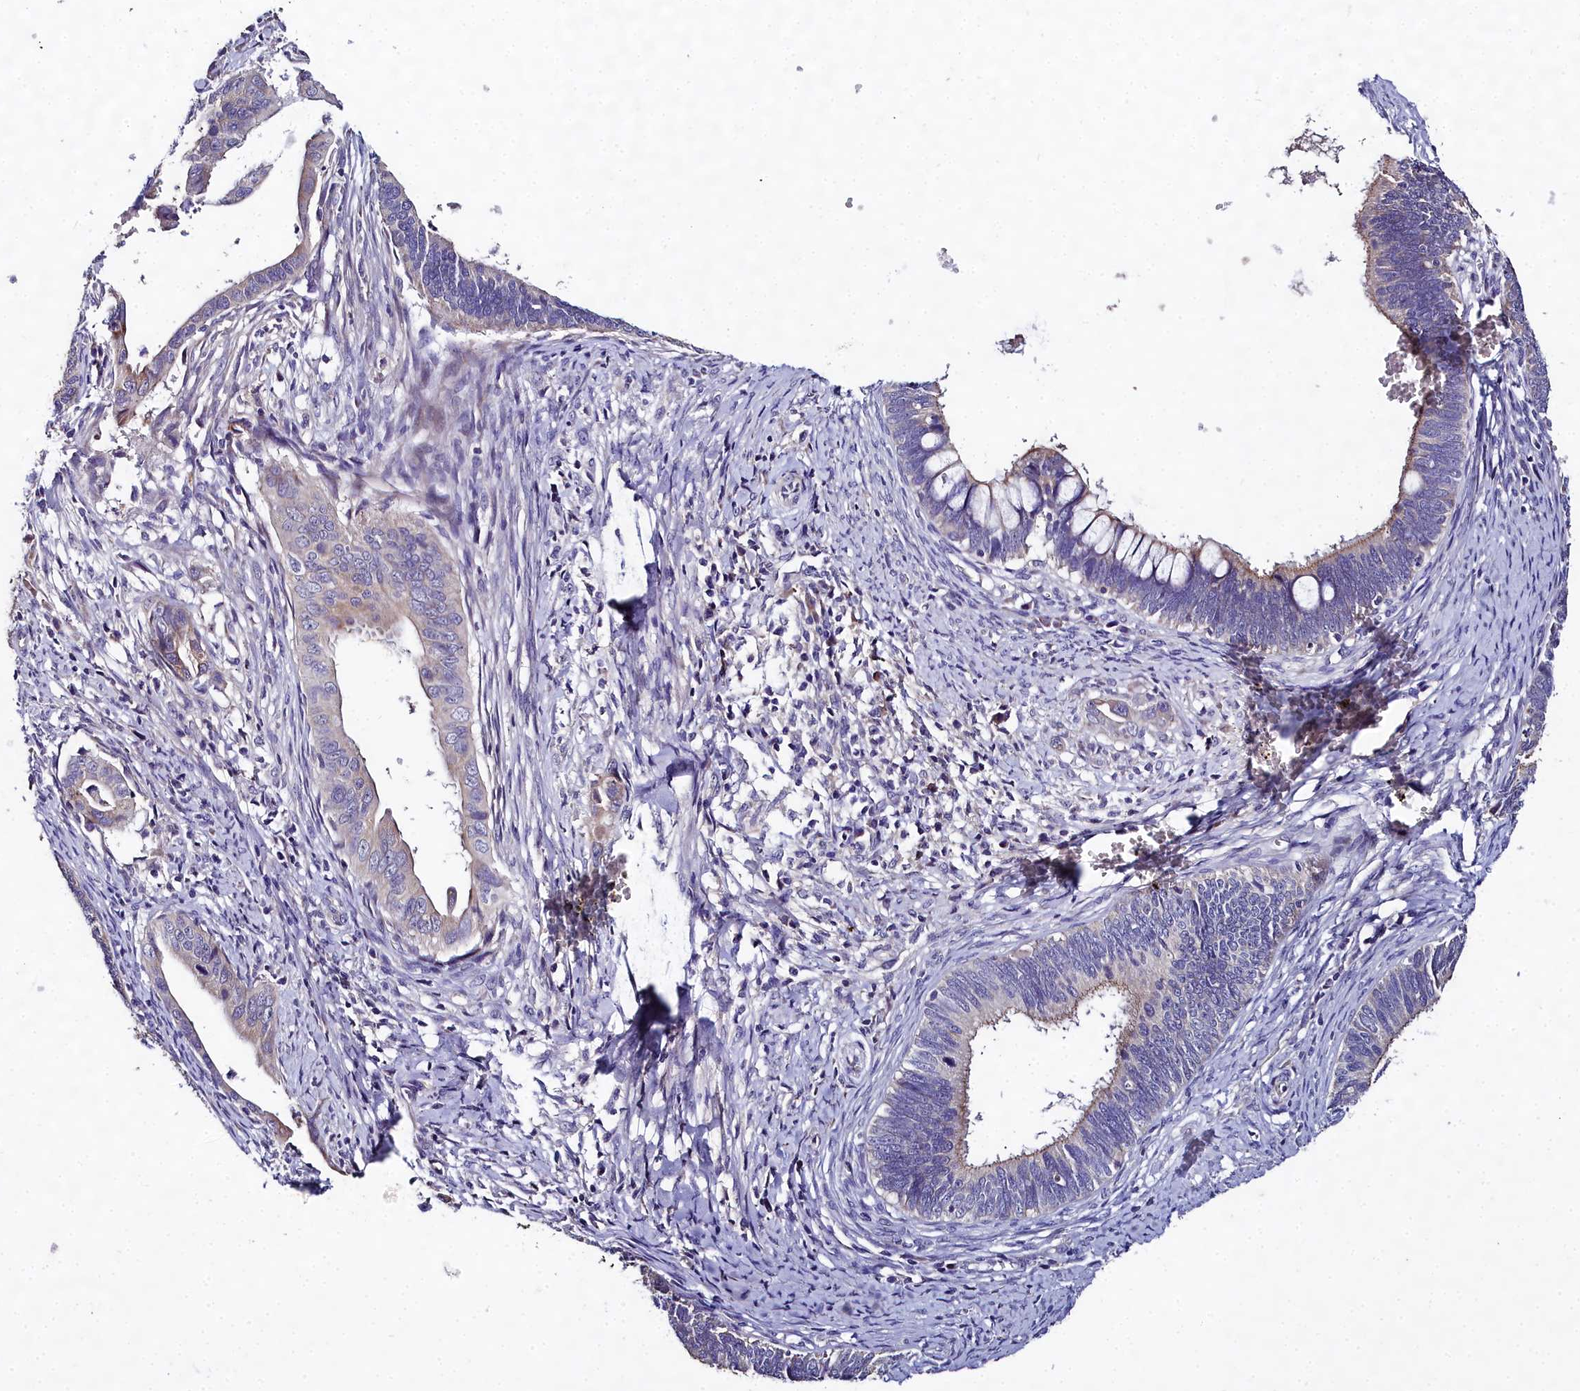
{"staining": {"intensity": "weak", "quantity": "<25%", "location": "cytoplasmic/membranous"}, "tissue": "cervical cancer", "cell_type": "Tumor cells", "image_type": "cancer", "snomed": [{"axis": "morphology", "description": "Adenocarcinoma, NOS"}, {"axis": "topography", "description": "Cervix"}], "caption": "Cervical cancer was stained to show a protein in brown. There is no significant staining in tumor cells. Brightfield microscopy of IHC stained with DAB (3,3'-diaminobenzidine) (brown) and hematoxylin (blue), captured at high magnification.", "gene": "NT5M", "patient": {"sex": "female", "age": 42}}